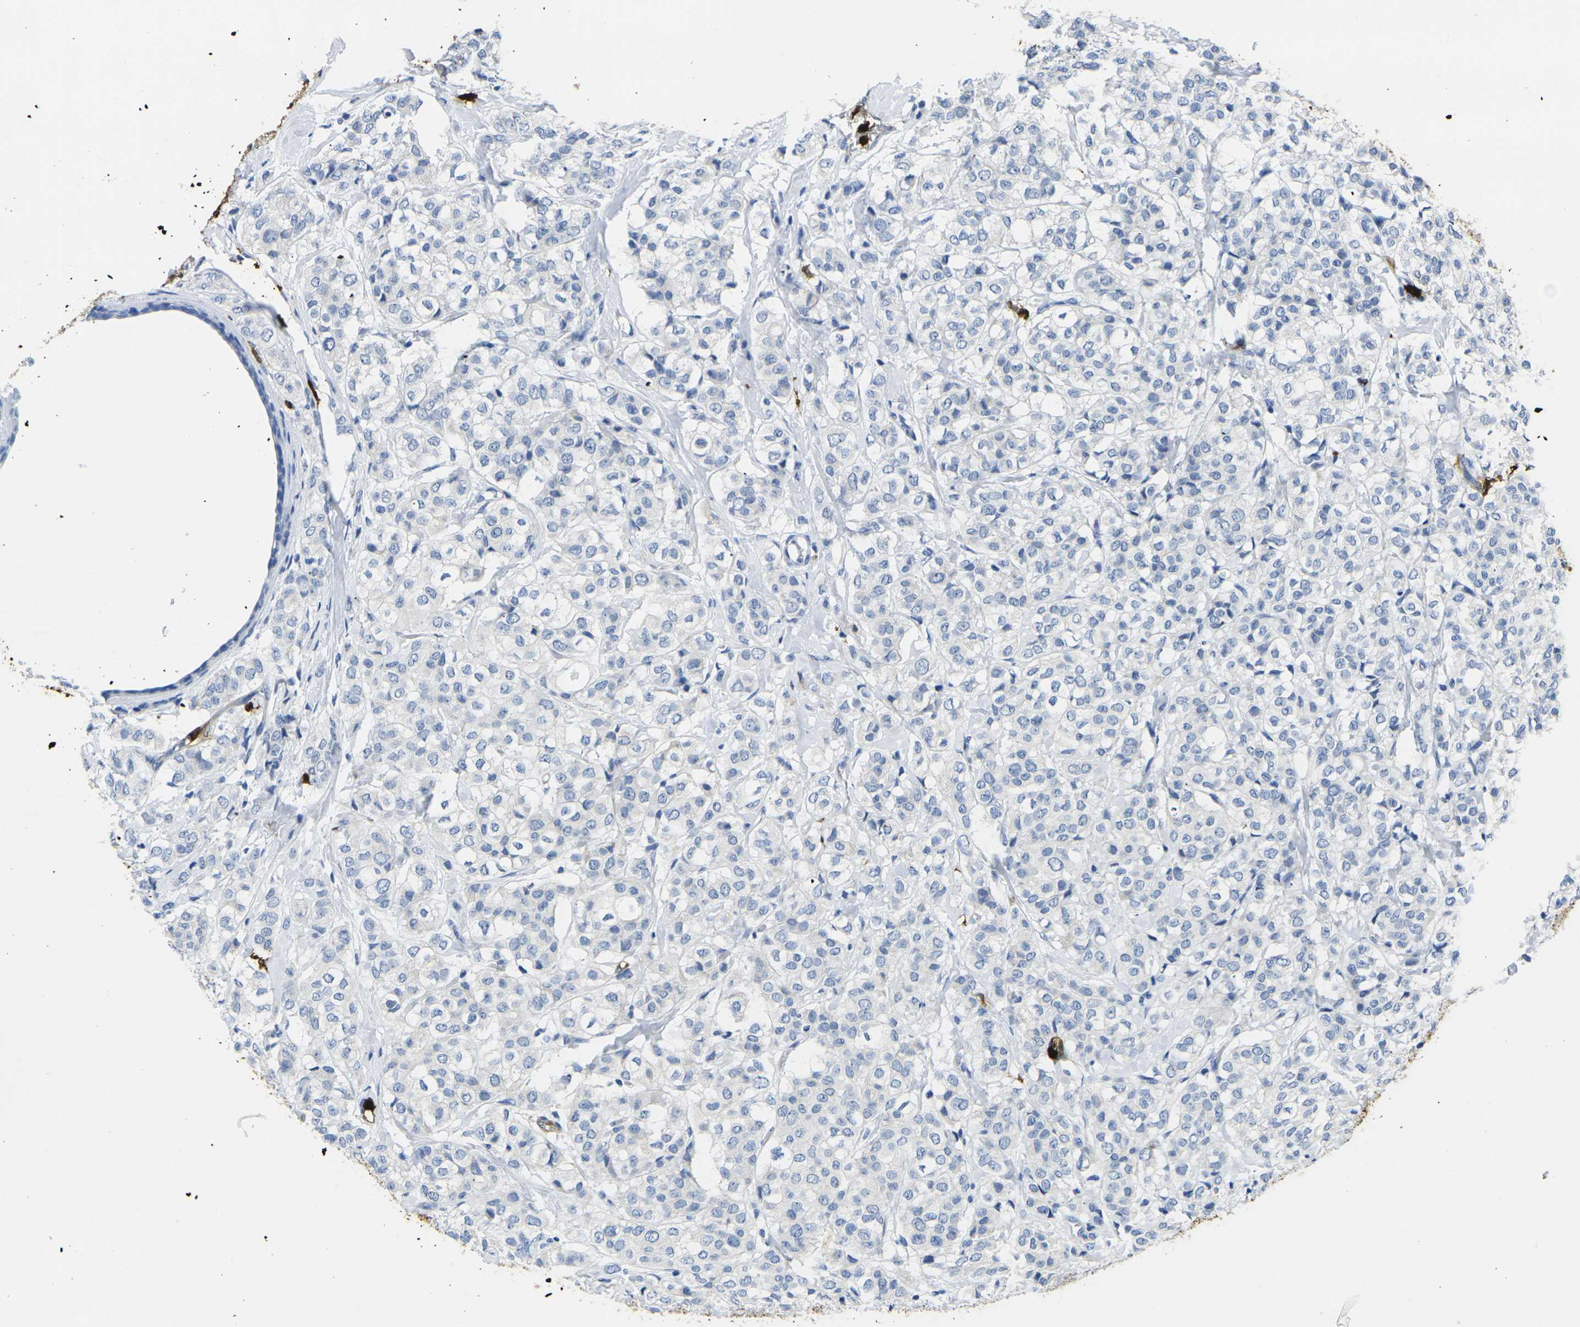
{"staining": {"intensity": "negative", "quantity": "none", "location": "none"}, "tissue": "breast cancer", "cell_type": "Tumor cells", "image_type": "cancer", "snomed": [{"axis": "morphology", "description": "Lobular carcinoma"}, {"axis": "topography", "description": "Breast"}], "caption": "A photomicrograph of lobular carcinoma (breast) stained for a protein exhibits no brown staining in tumor cells. (DAB IHC with hematoxylin counter stain).", "gene": "S100A9", "patient": {"sex": "female", "age": 60}}